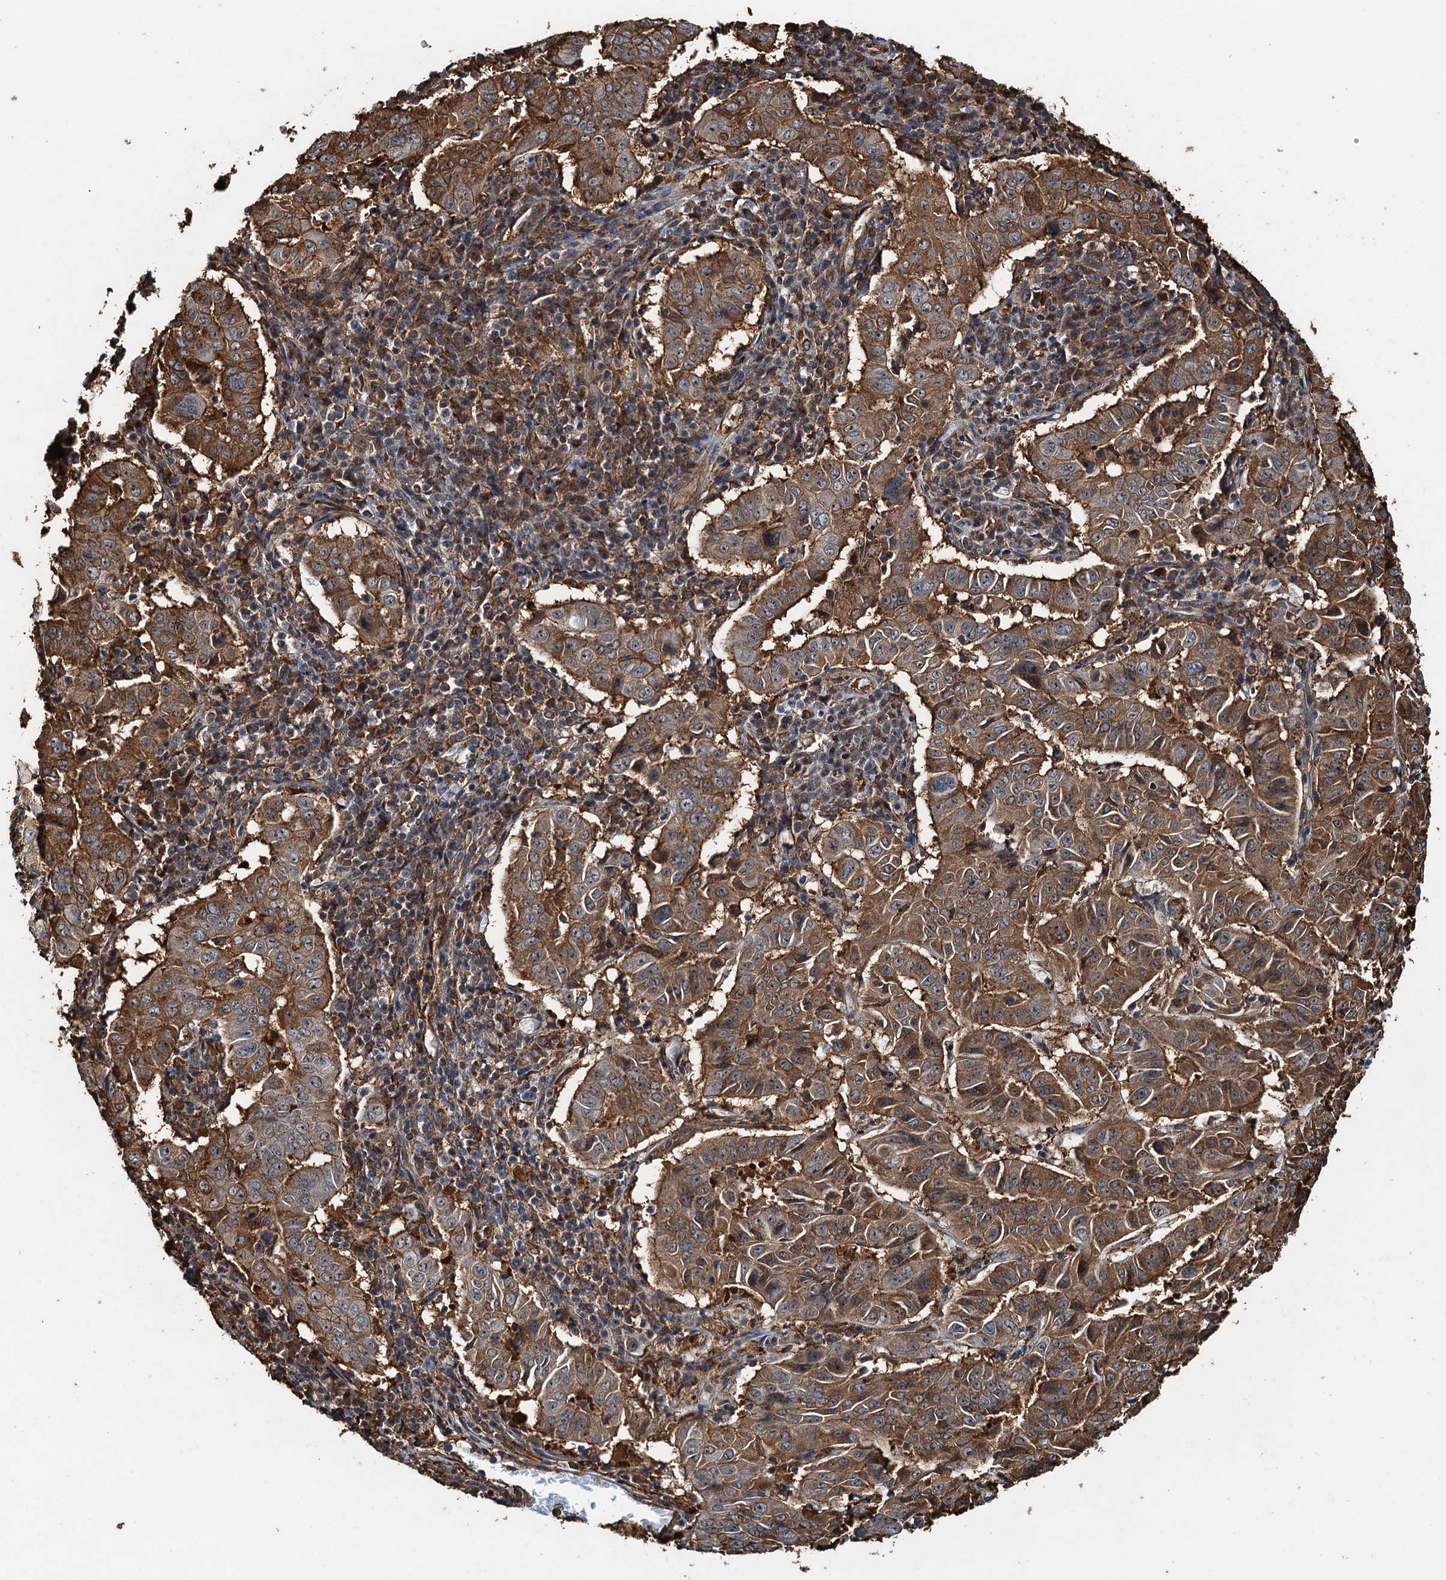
{"staining": {"intensity": "moderate", "quantity": ">75%", "location": "cytoplasmic/membranous"}, "tissue": "pancreatic cancer", "cell_type": "Tumor cells", "image_type": "cancer", "snomed": [{"axis": "morphology", "description": "Adenocarcinoma, NOS"}, {"axis": "topography", "description": "Pancreas"}], "caption": "Immunohistochemical staining of human adenocarcinoma (pancreatic) displays medium levels of moderate cytoplasmic/membranous staining in approximately >75% of tumor cells.", "gene": "WHAMM", "patient": {"sex": "male", "age": 63}}